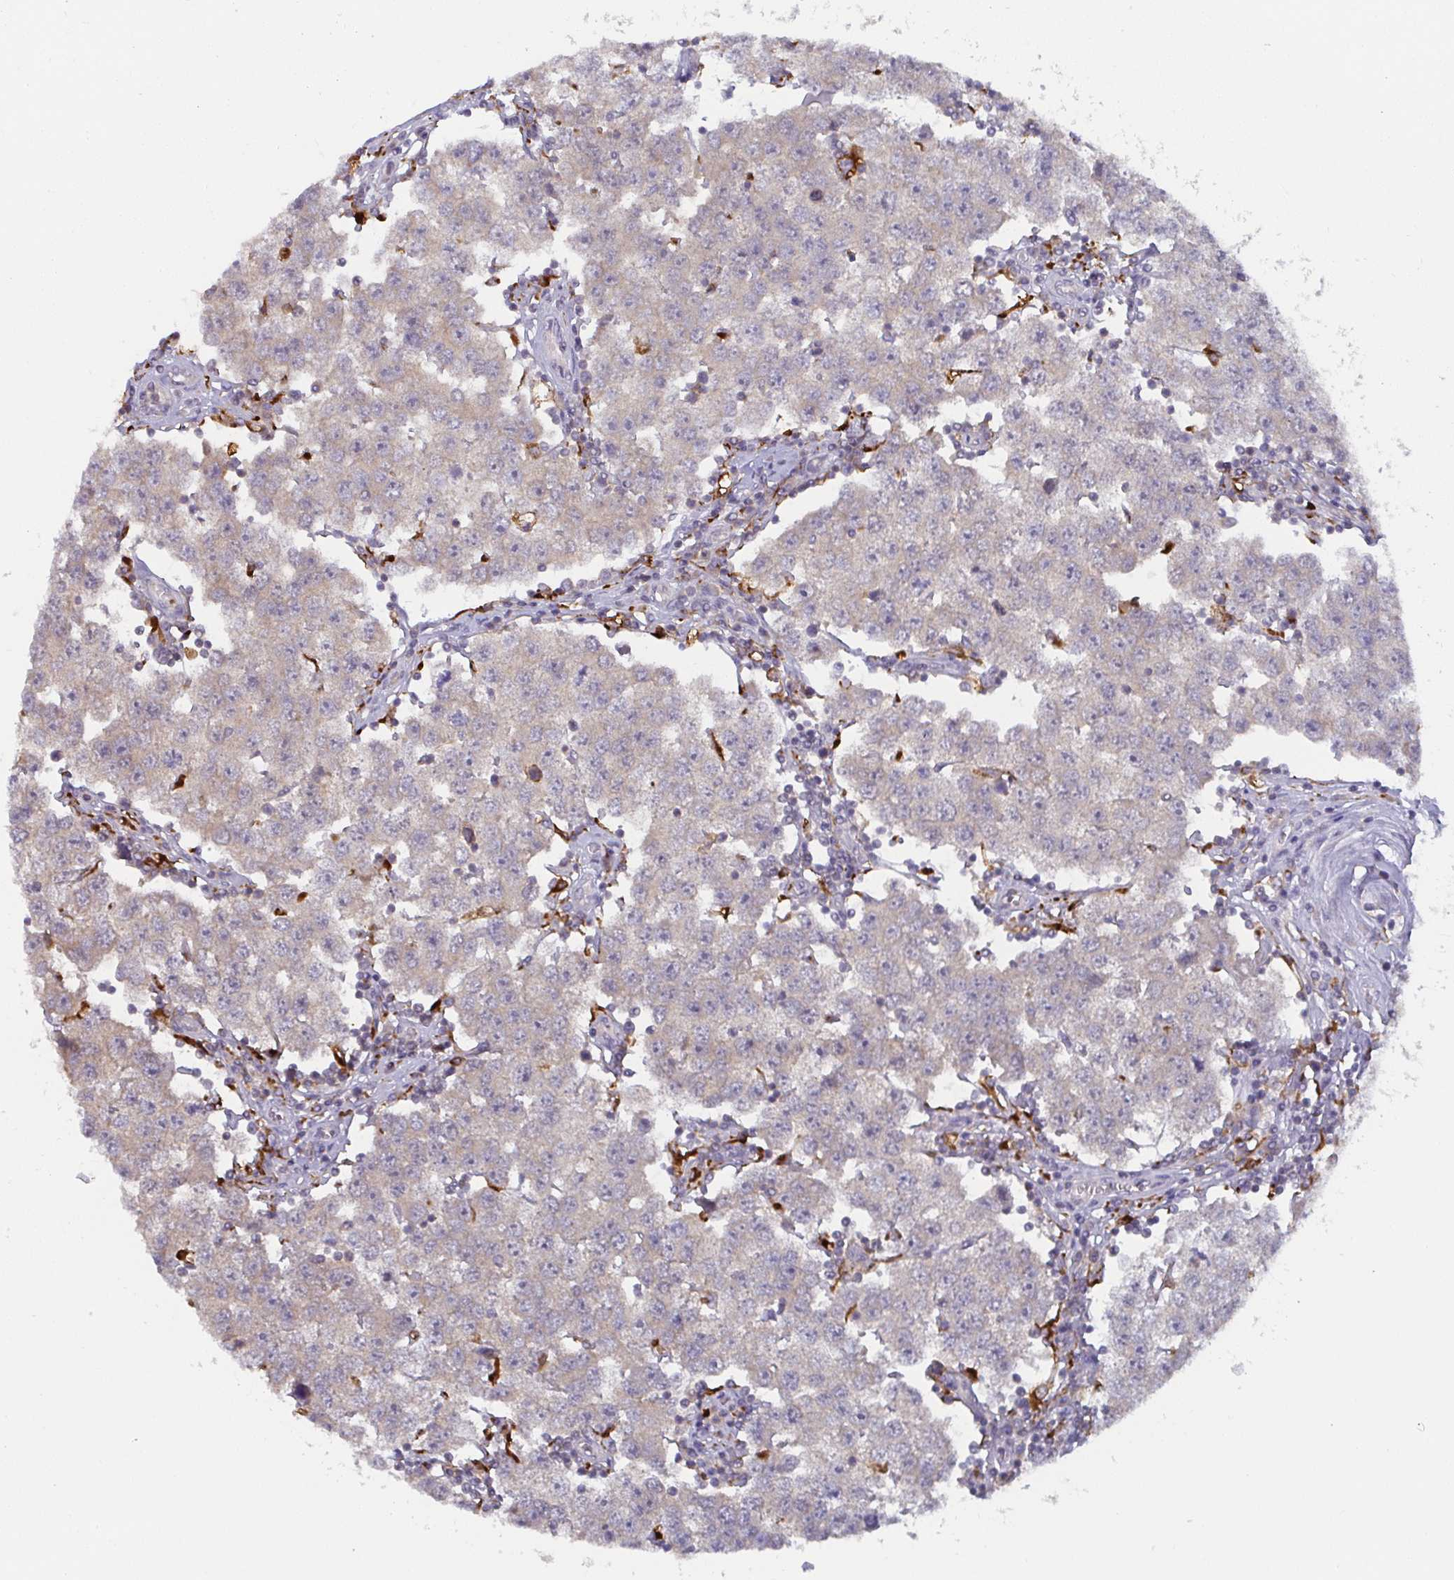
{"staining": {"intensity": "negative", "quantity": "none", "location": "none"}, "tissue": "testis cancer", "cell_type": "Tumor cells", "image_type": "cancer", "snomed": [{"axis": "morphology", "description": "Seminoma, NOS"}, {"axis": "topography", "description": "Testis"}], "caption": "An image of human testis cancer is negative for staining in tumor cells.", "gene": "CDH18", "patient": {"sex": "male", "age": 34}}